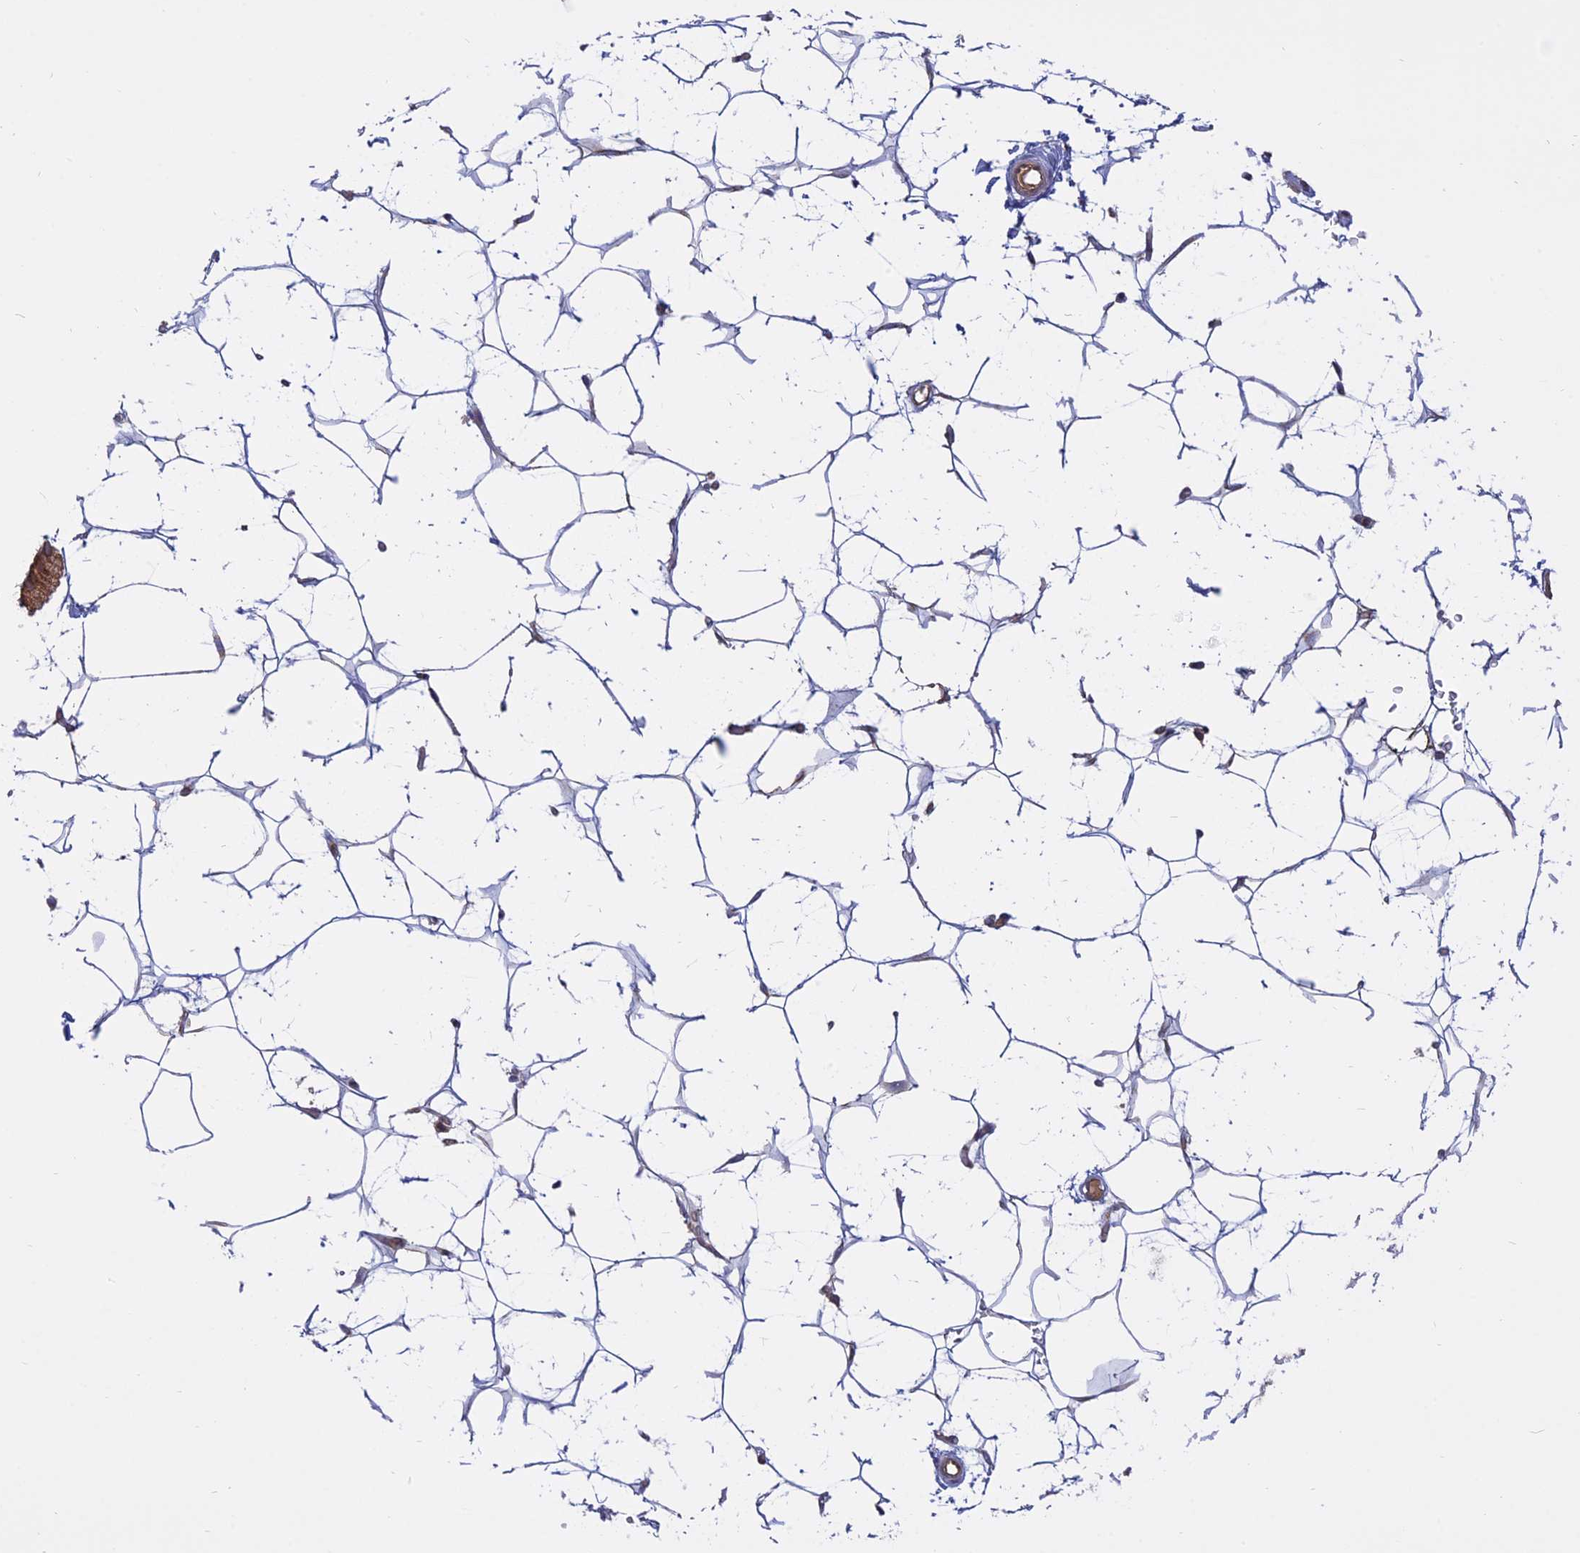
{"staining": {"intensity": "weak", "quantity": ">75%", "location": "cytoplasmic/membranous"}, "tissue": "adipose tissue", "cell_type": "Adipocytes", "image_type": "normal", "snomed": [{"axis": "morphology", "description": "Normal tissue, NOS"}, {"axis": "topography", "description": "Breast"}], "caption": "A high-resolution image shows immunohistochemistry staining of unremarkable adipose tissue, which demonstrates weak cytoplasmic/membranous staining in approximately >75% of adipocytes.", "gene": "TMEM208", "patient": {"sex": "female", "age": 26}}